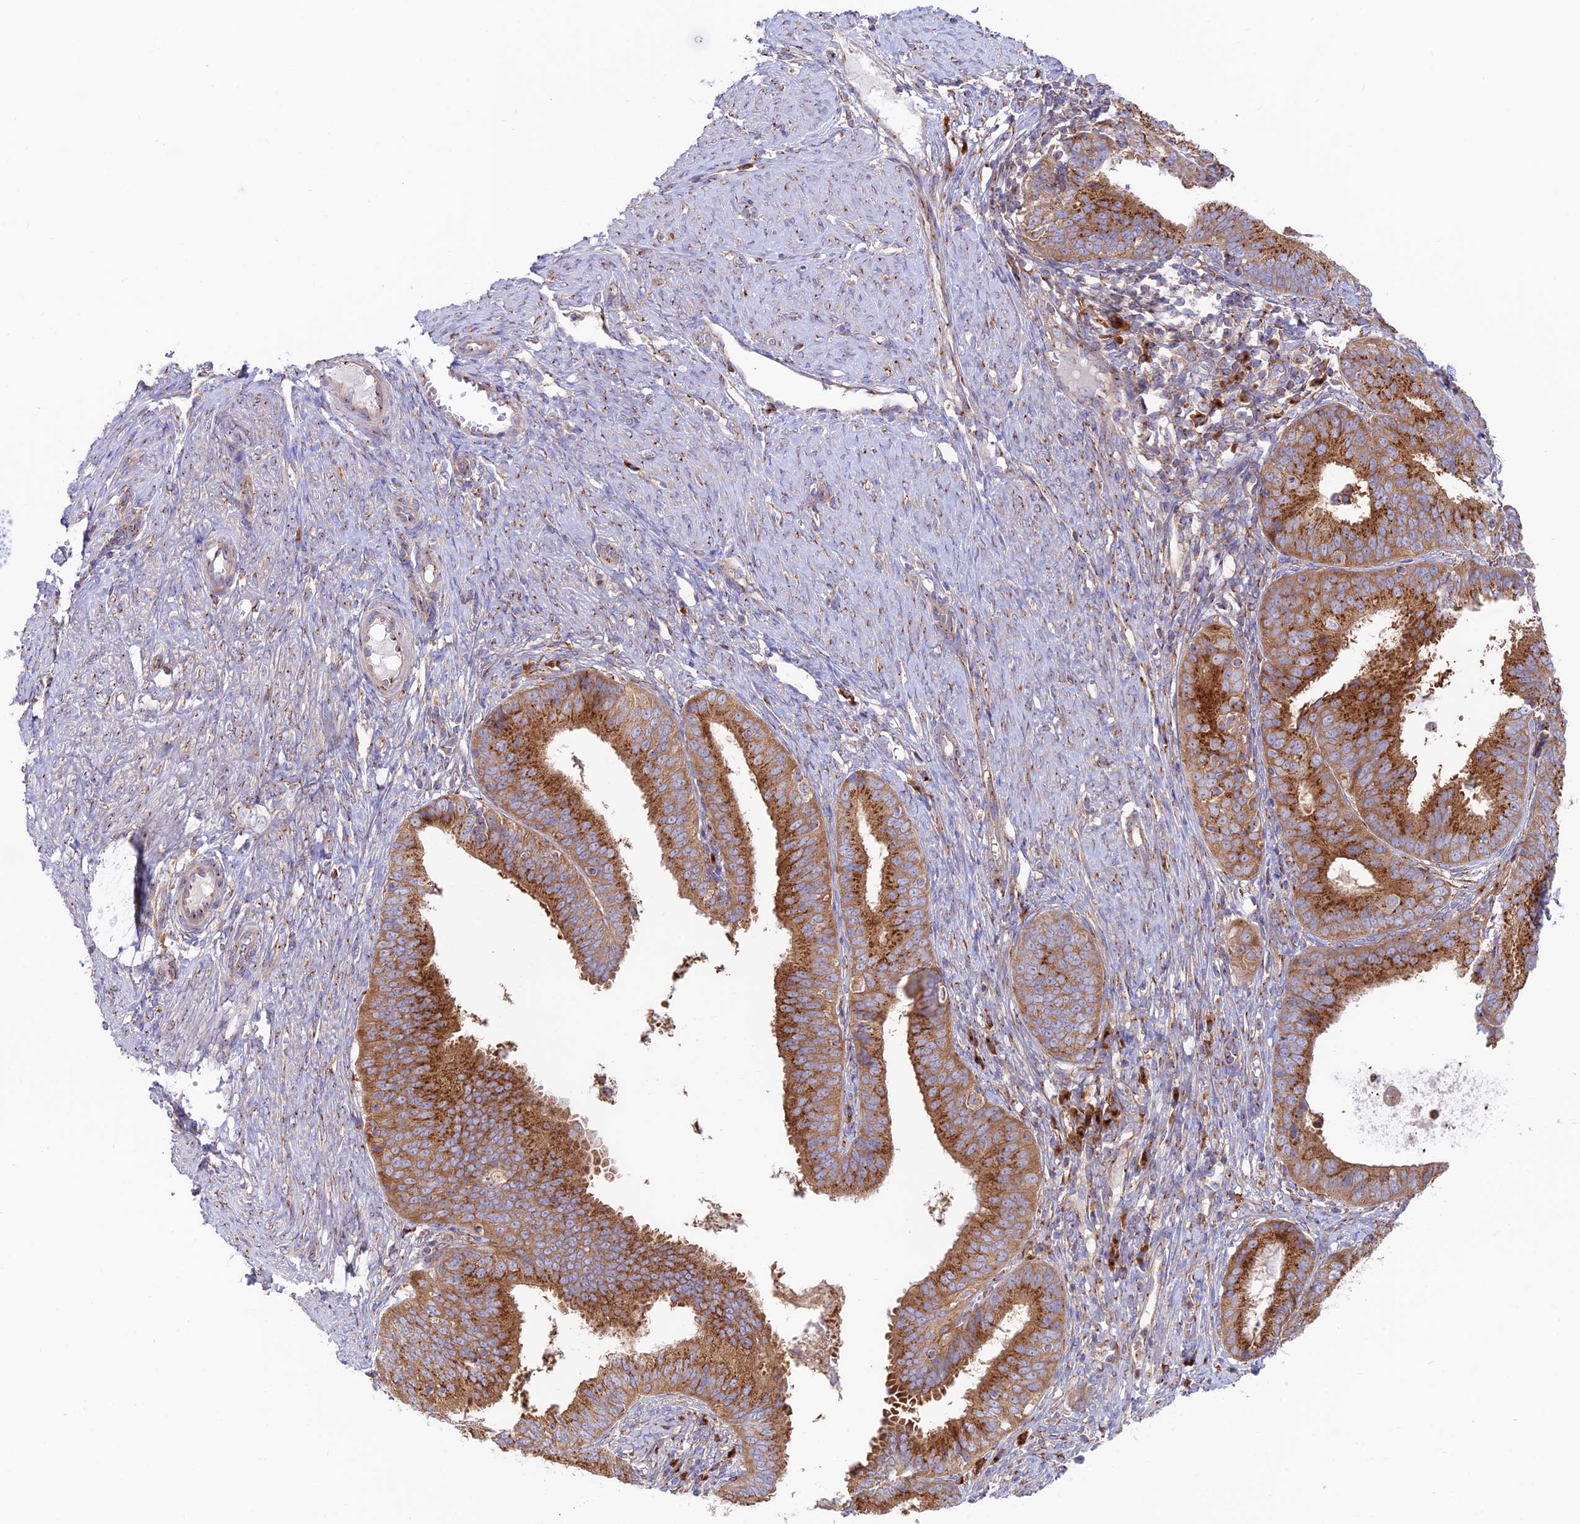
{"staining": {"intensity": "strong", "quantity": ">75%", "location": "cytoplasmic/membranous"}, "tissue": "endometrial cancer", "cell_type": "Tumor cells", "image_type": "cancer", "snomed": [{"axis": "morphology", "description": "Adenocarcinoma, NOS"}, {"axis": "topography", "description": "Endometrium"}], "caption": "Endometrial cancer stained with IHC reveals strong cytoplasmic/membranous expression in about >75% of tumor cells.", "gene": "GOLGA3", "patient": {"sex": "female", "age": 51}}